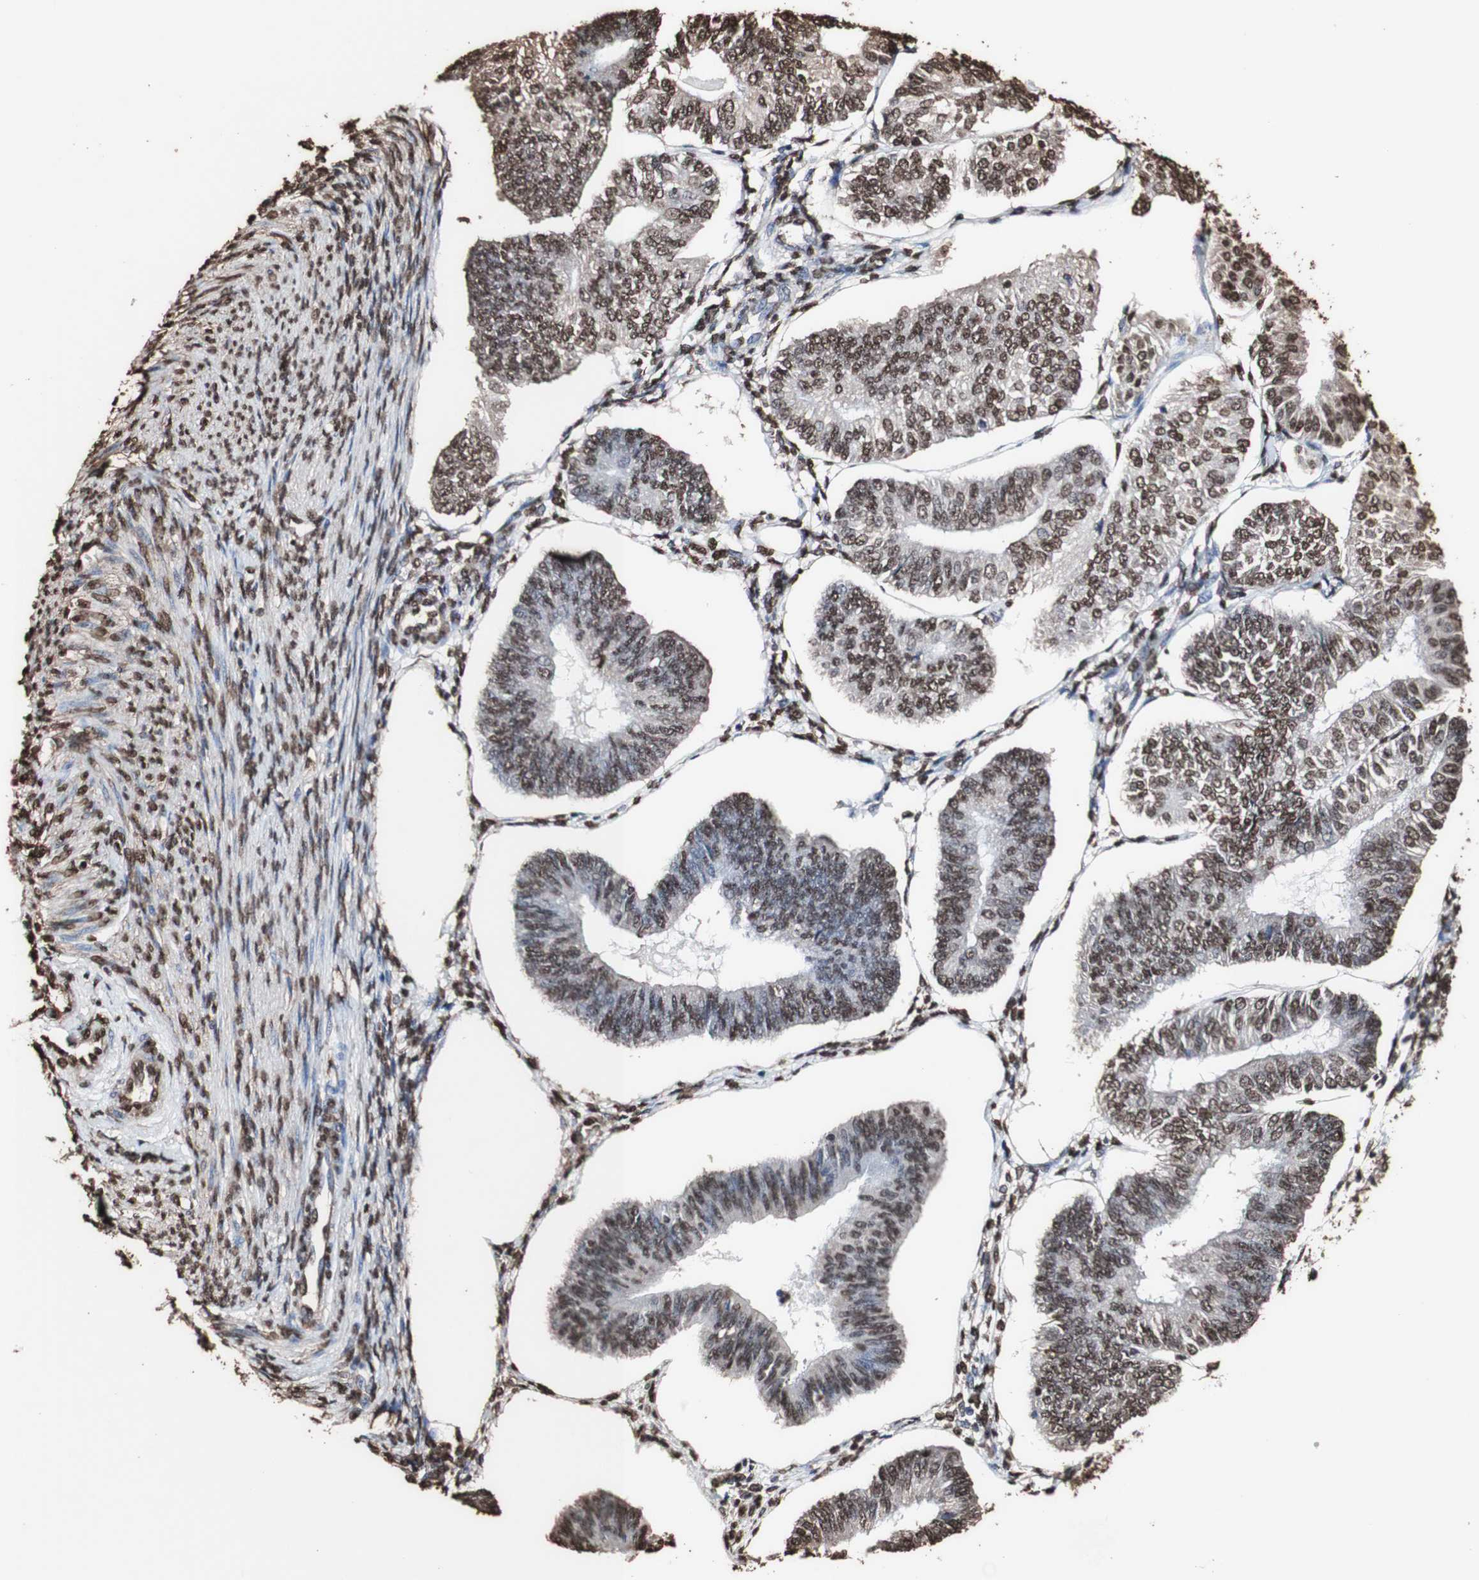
{"staining": {"intensity": "strong", "quantity": ">75%", "location": "cytoplasmic/membranous,nuclear"}, "tissue": "endometrial cancer", "cell_type": "Tumor cells", "image_type": "cancer", "snomed": [{"axis": "morphology", "description": "Adenocarcinoma, NOS"}, {"axis": "topography", "description": "Endometrium"}], "caption": "Human endometrial cancer stained with a brown dye exhibits strong cytoplasmic/membranous and nuclear positive staining in about >75% of tumor cells.", "gene": "PIDD1", "patient": {"sex": "female", "age": 58}}